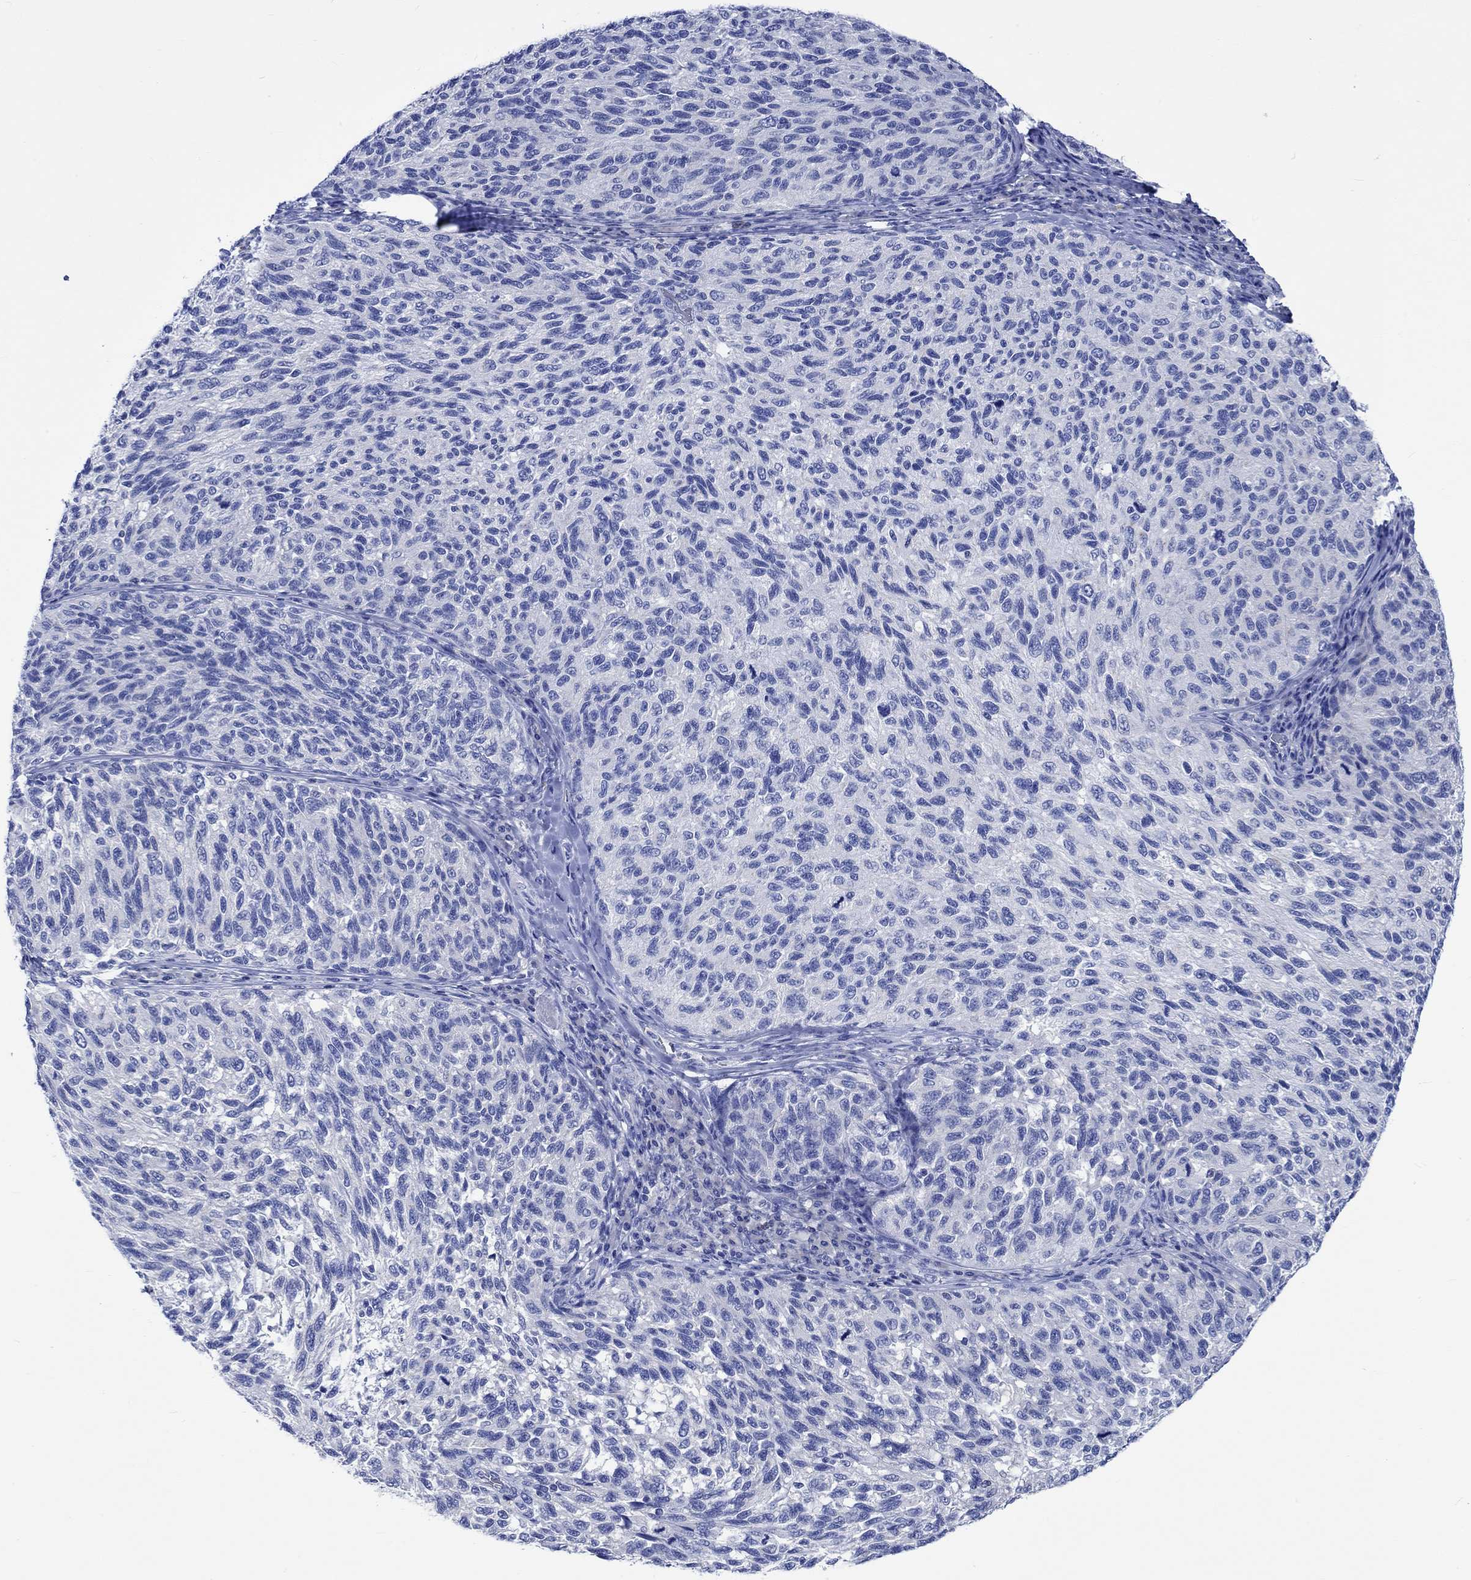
{"staining": {"intensity": "negative", "quantity": "none", "location": "none"}, "tissue": "melanoma", "cell_type": "Tumor cells", "image_type": "cancer", "snomed": [{"axis": "morphology", "description": "Malignant melanoma, NOS"}, {"axis": "topography", "description": "Skin"}], "caption": "DAB (3,3'-diaminobenzidine) immunohistochemical staining of malignant melanoma displays no significant positivity in tumor cells.", "gene": "PTPRN2", "patient": {"sex": "female", "age": 73}}